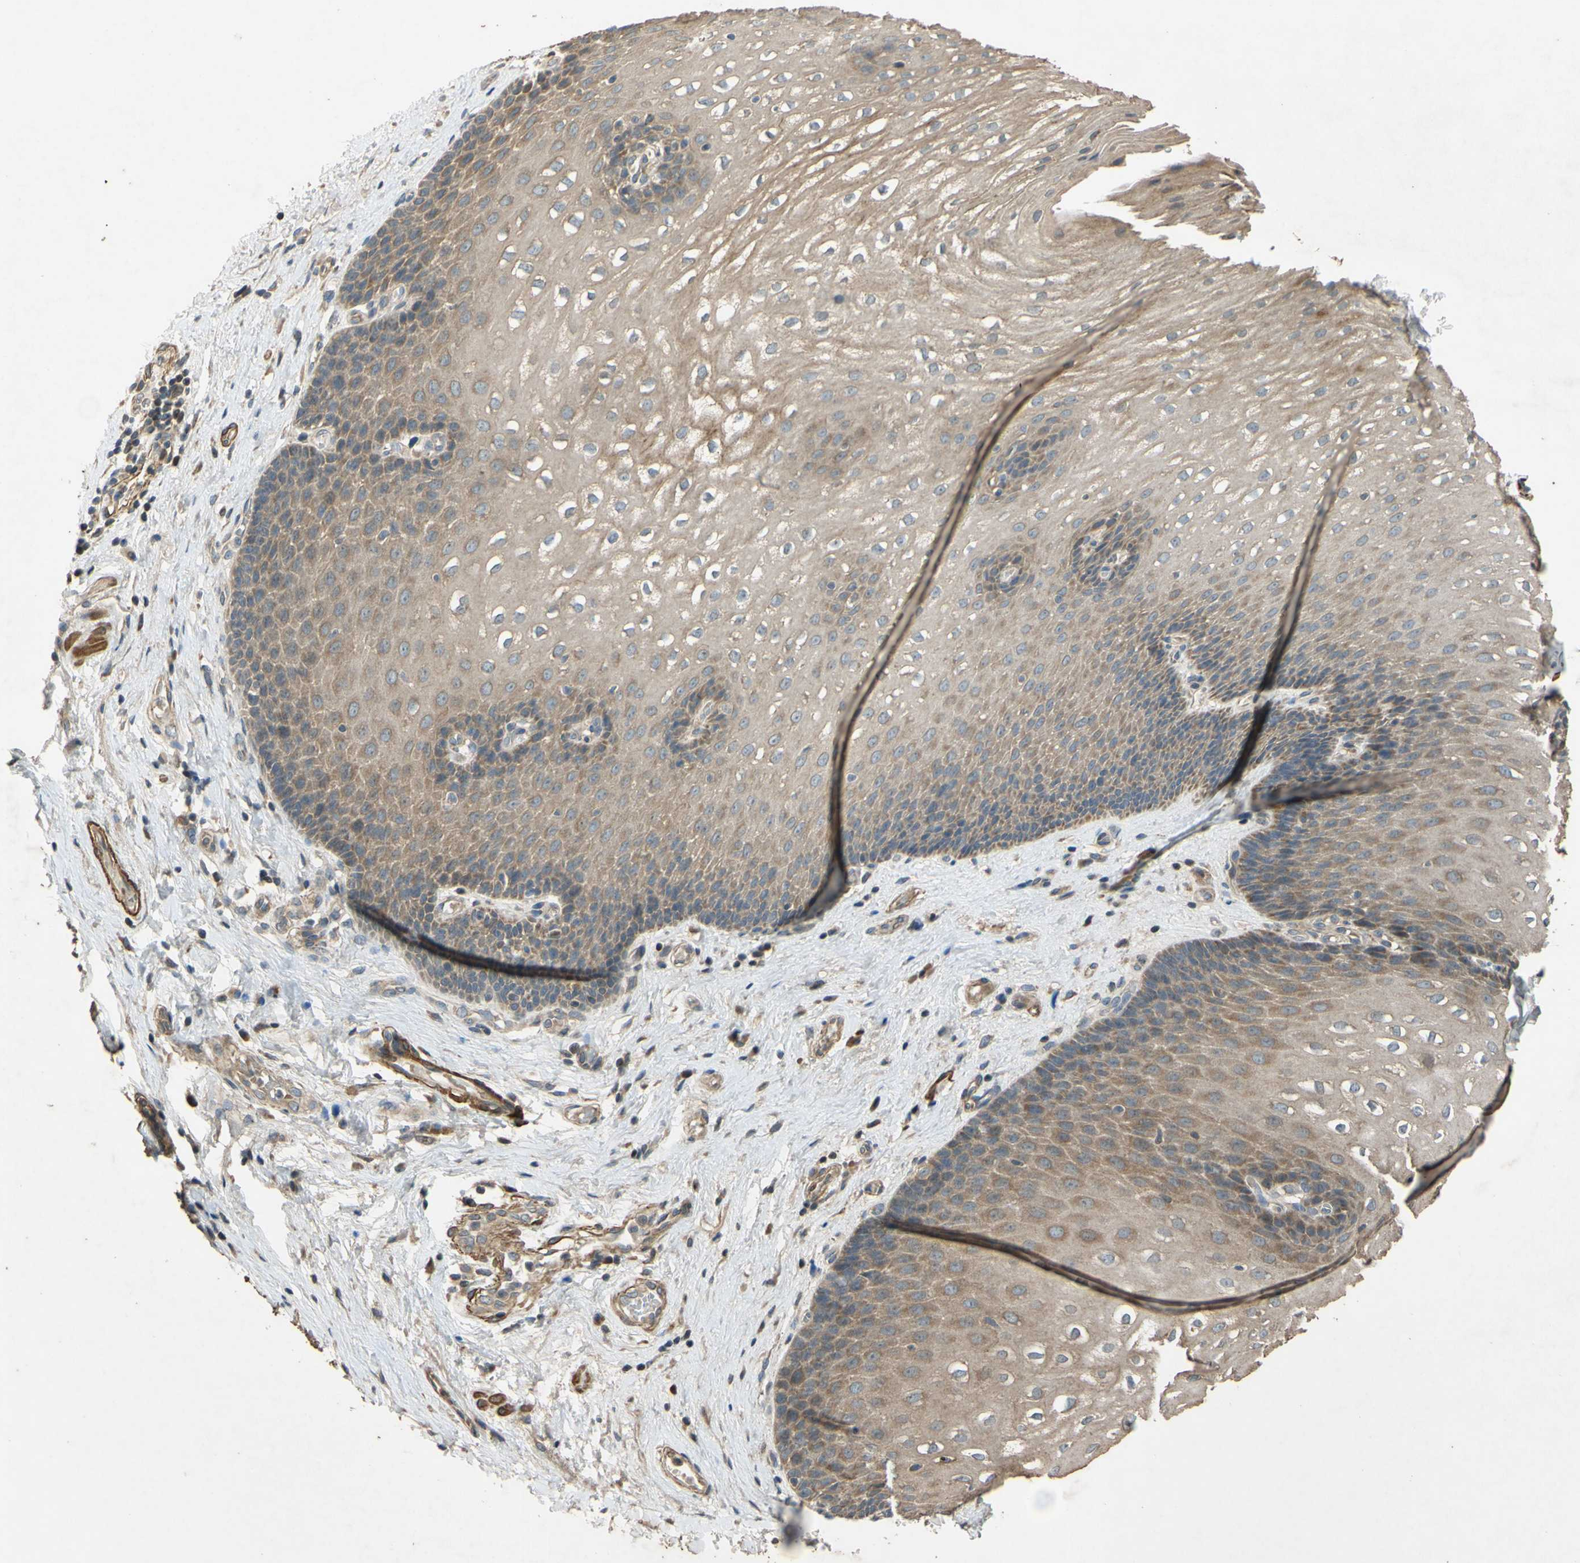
{"staining": {"intensity": "moderate", "quantity": "<25%", "location": "cytoplasmic/membranous"}, "tissue": "esophagus", "cell_type": "Squamous epithelial cells", "image_type": "normal", "snomed": [{"axis": "morphology", "description": "Normal tissue, NOS"}, {"axis": "topography", "description": "Esophagus"}], "caption": "DAB immunohistochemical staining of unremarkable human esophagus displays moderate cytoplasmic/membranous protein positivity in approximately <25% of squamous epithelial cells. The staining was performed using DAB to visualize the protein expression in brown, while the nuclei were stained in blue with hematoxylin (Magnification: 20x).", "gene": "PARD6A", "patient": {"sex": "male", "age": 48}}